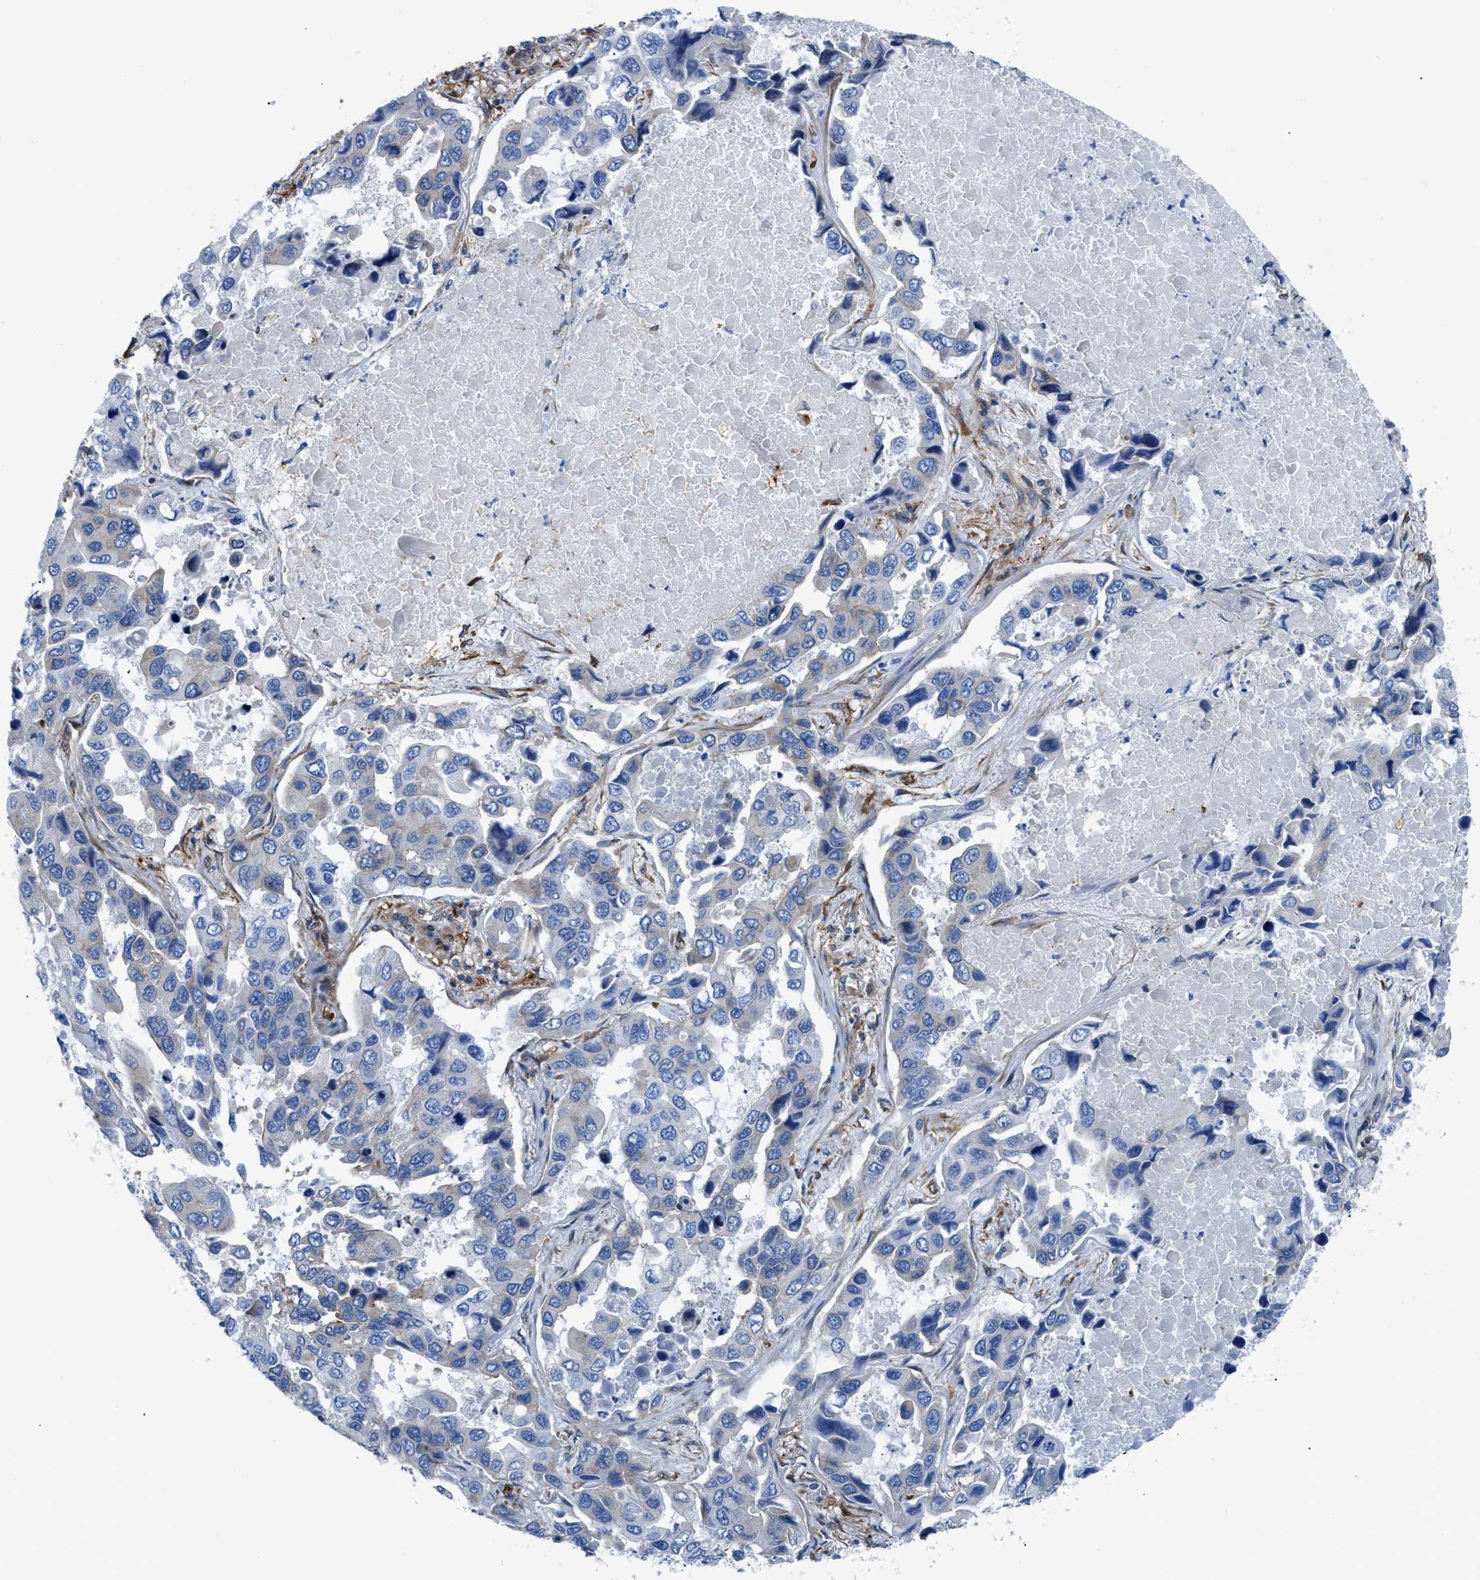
{"staining": {"intensity": "negative", "quantity": "none", "location": "none"}, "tissue": "lung cancer", "cell_type": "Tumor cells", "image_type": "cancer", "snomed": [{"axis": "morphology", "description": "Adenocarcinoma, NOS"}, {"axis": "topography", "description": "Lung"}], "caption": "IHC of human lung cancer (adenocarcinoma) exhibits no staining in tumor cells.", "gene": "DMAC1", "patient": {"sex": "male", "age": 64}}